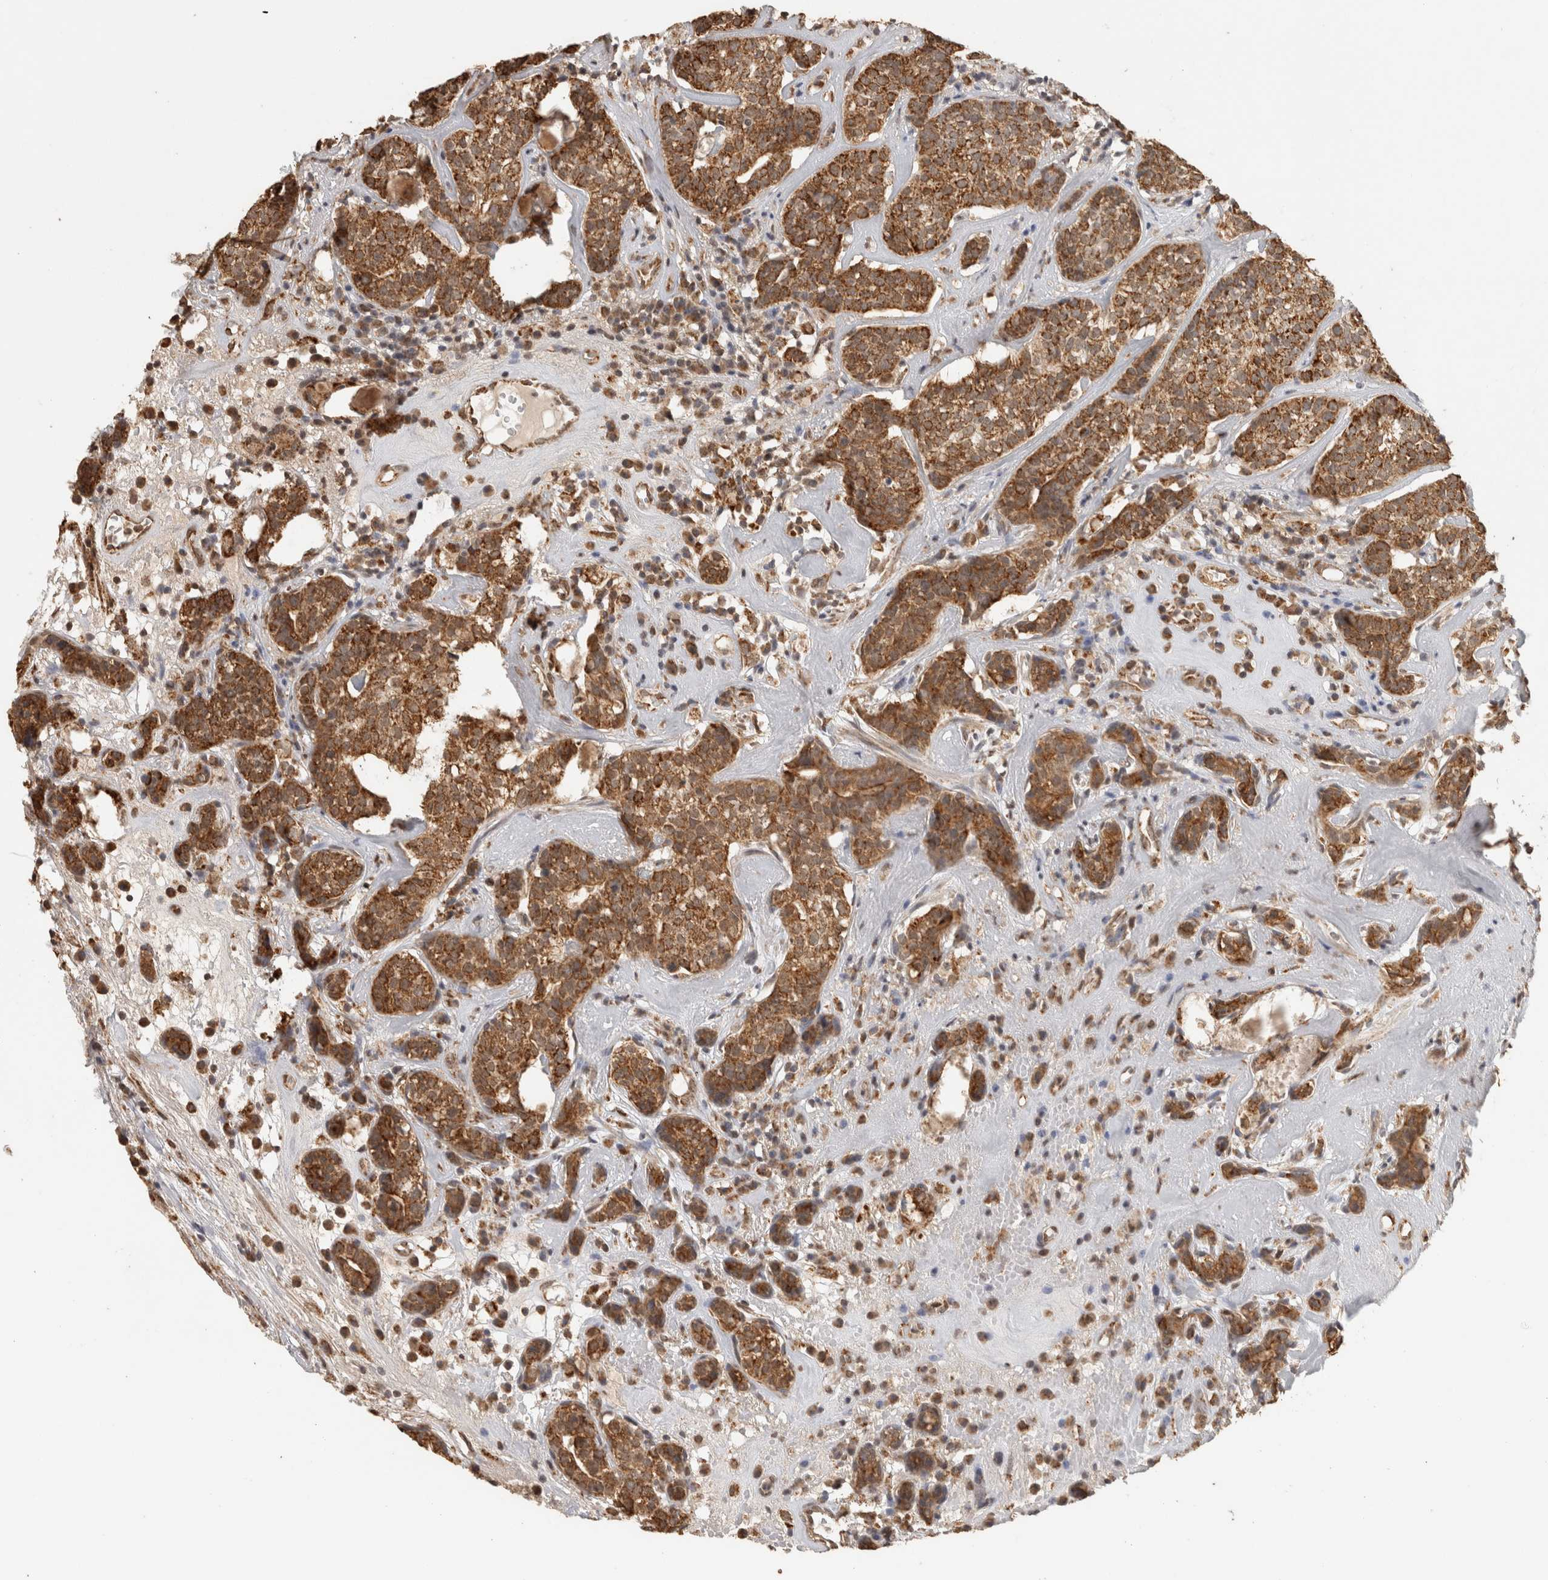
{"staining": {"intensity": "strong", "quantity": ">75%", "location": "cytoplasmic/membranous"}, "tissue": "head and neck cancer", "cell_type": "Tumor cells", "image_type": "cancer", "snomed": [{"axis": "morphology", "description": "Adenocarcinoma, NOS"}, {"axis": "topography", "description": "Salivary gland"}, {"axis": "topography", "description": "Head-Neck"}], "caption": "Tumor cells show high levels of strong cytoplasmic/membranous expression in approximately >75% of cells in adenocarcinoma (head and neck).", "gene": "BNIP3L", "patient": {"sex": "female", "age": 65}}